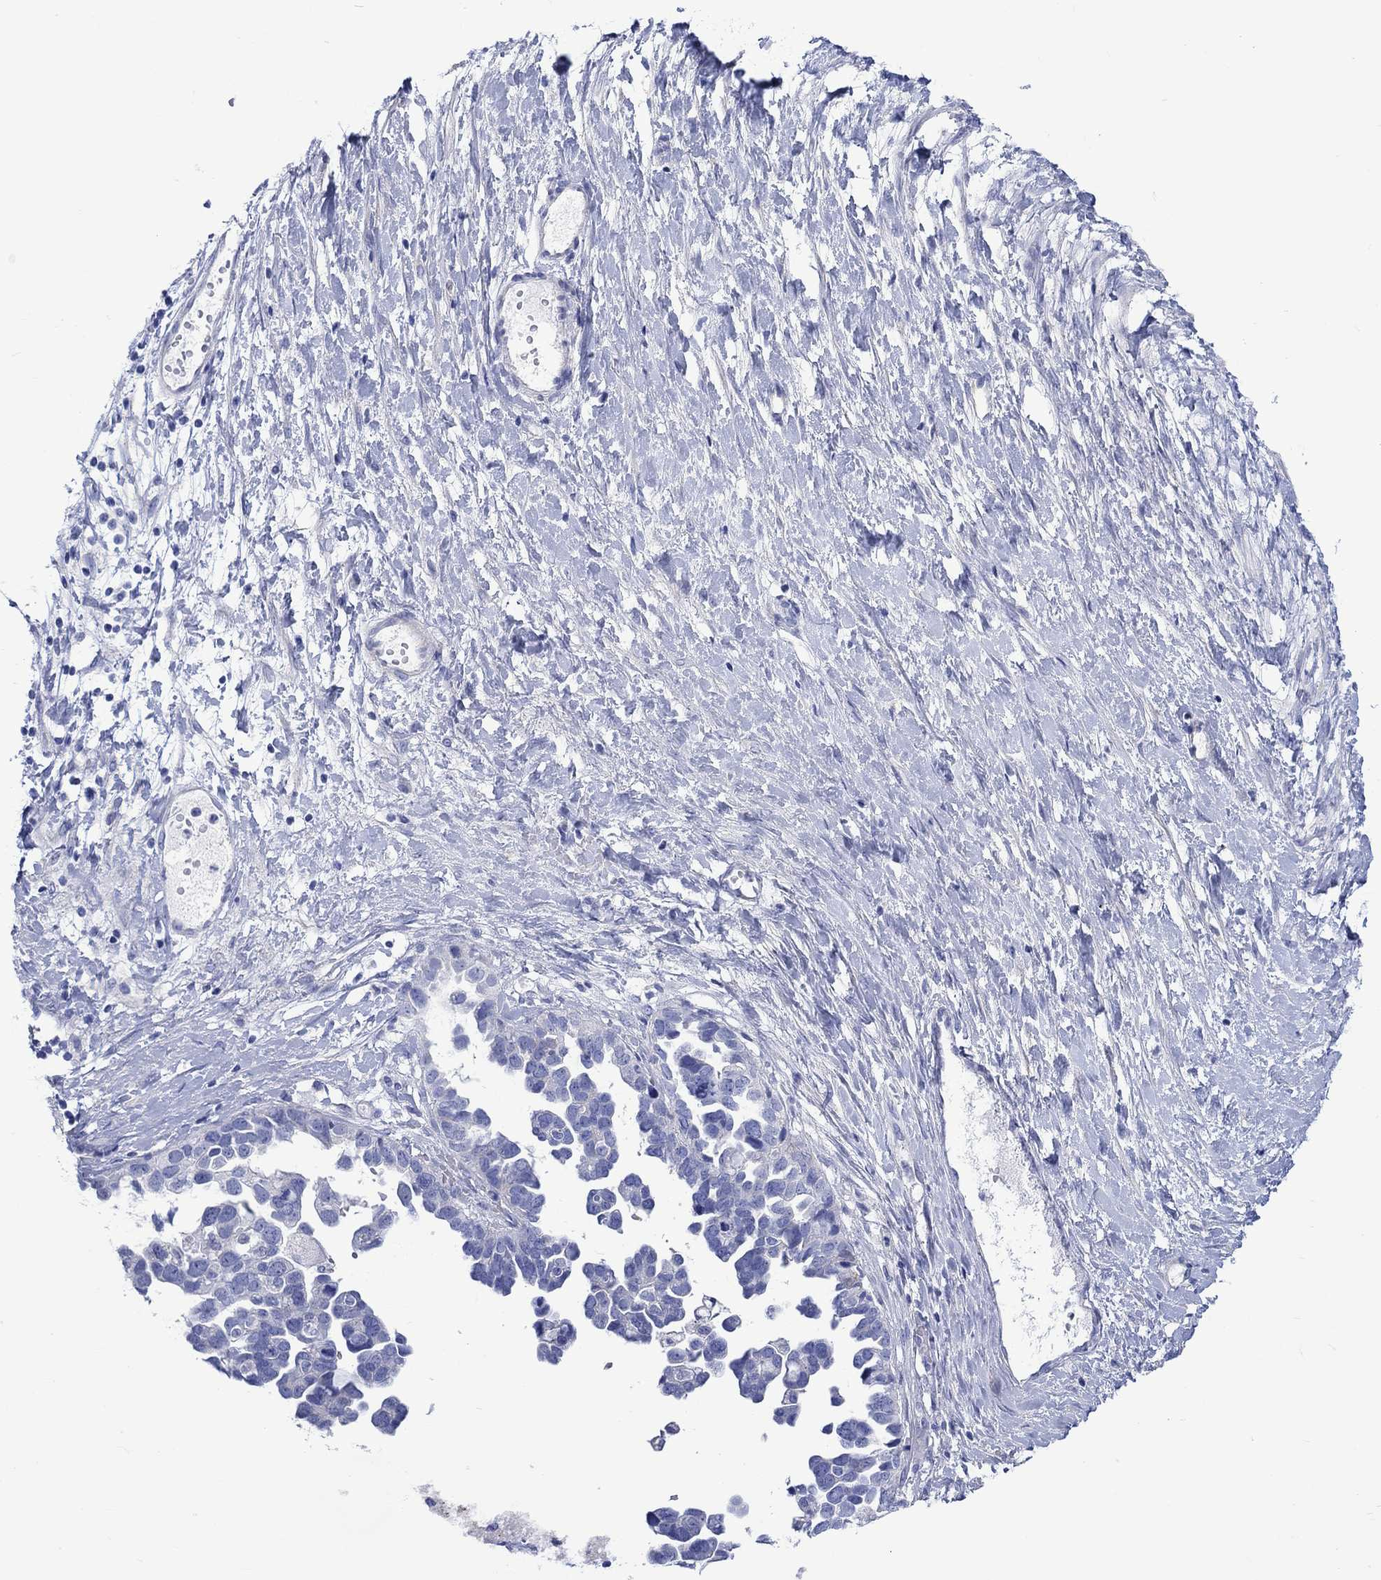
{"staining": {"intensity": "negative", "quantity": "none", "location": "none"}, "tissue": "ovarian cancer", "cell_type": "Tumor cells", "image_type": "cancer", "snomed": [{"axis": "morphology", "description": "Cystadenocarcinoma, serous, NOS"}, {"axis": "topography", "description": "Ovary"}], "caption": "Tumor cells are negative for protein expression in human ovarian serous cystadenocarcinoma.", "gene": "CPLX2", "patient": {"sex": "female", "age": 54}}